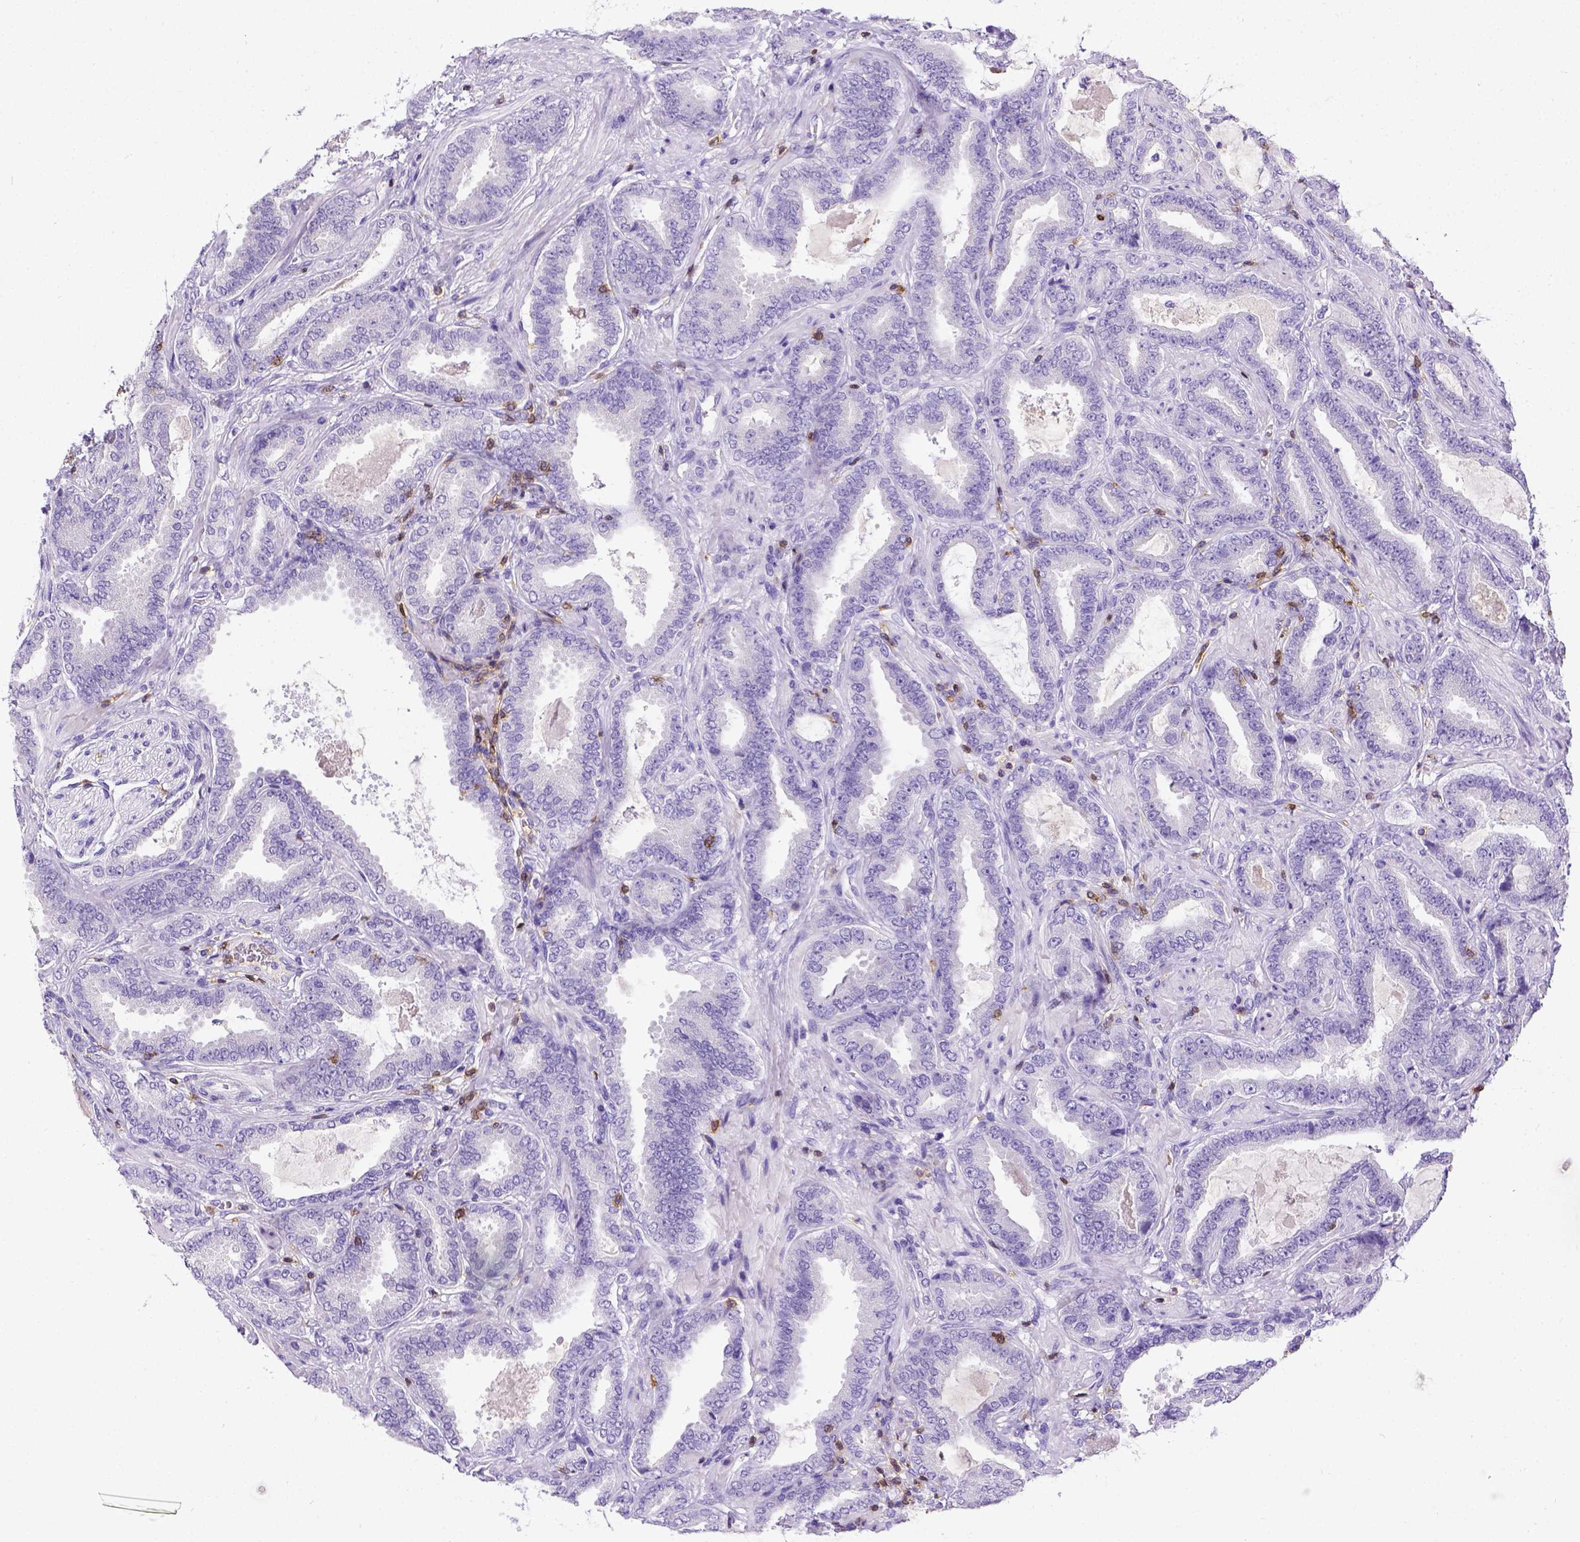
{"staining": {"intensity": "negative", "quantity": "none", "location": "none"}, "tissue": "prostate cancer", "cell_type": "Tumor cells", "image_type": "cancer", "snomed": [{"axis": "morphology", "description": "Adenocarcinoma, NOS"}, {"axis": "topography", "description": "Prostate"}], "caption": "This is an immunohistochemistry micrograph of prostate adenocarcinoma. There is no staining in tumor cells.", "gene": "CD3E", "patient": {"sex": "male", "age": 64}}